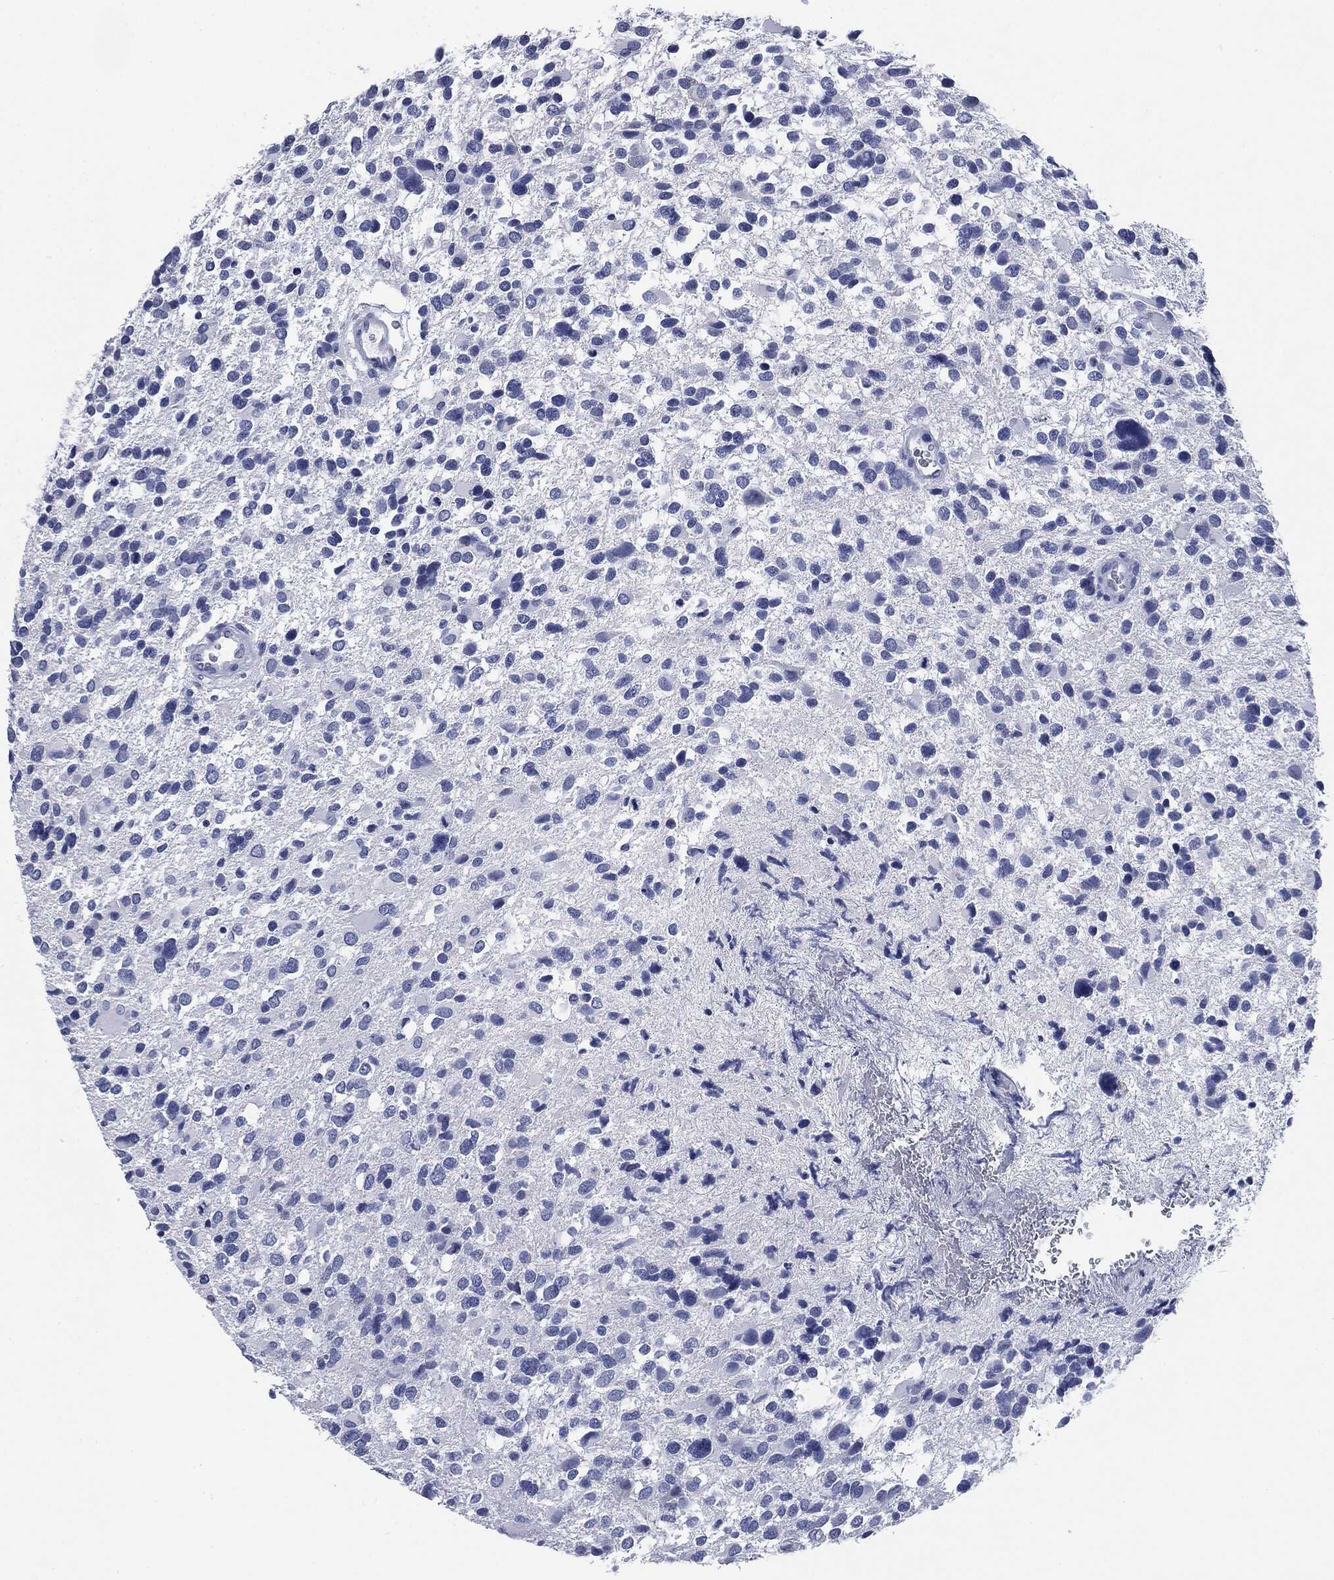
{"staining": {"intensity": "negative", "quantity": "none", "location": "none"}, "tissue": "glioma", "cell_type": "Tumor cells", "image_type": "cancer", "snomed": [{"axis": "morphology", "description": "Glioma, malignant, Low grade"}, {"axis": "topography", "description": "Brain"}], "caption": "A high-resolution photomicrograph shows immunohistochemistry staining of malignant glioma (low-grade), which displays no significant expression in tumor cells.", "gene": "ATP2A1", "patient": {"sex": "female", "age": 32}}